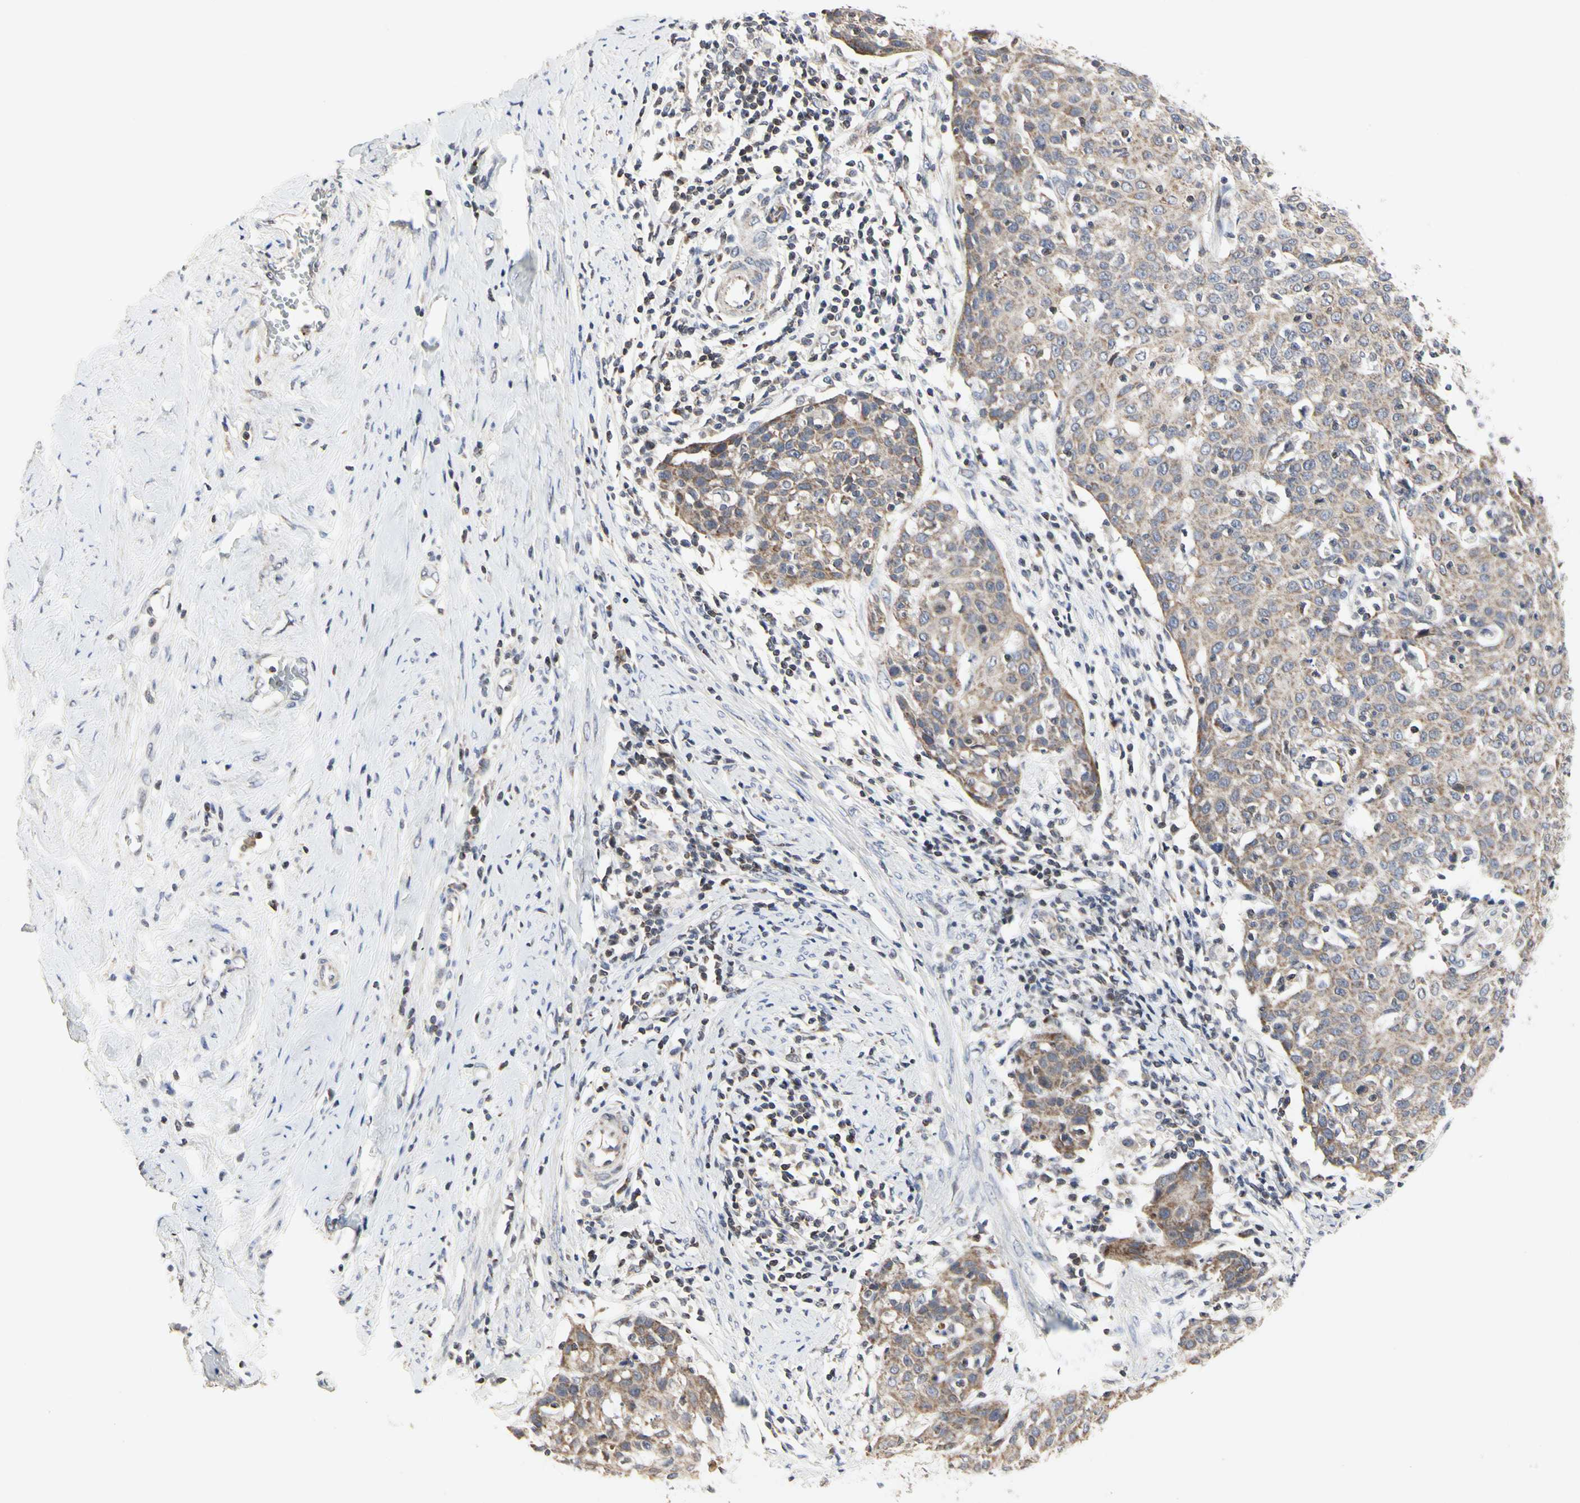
{"staining": {"intensity": "weak", "quantity": ">75%", "location": "cytoplasmic/membranous"}, "tissue": "cervical cancer", "cell_type": "Tumor cells", "image_type": "cancer", "snomed": [{"axis": "morphology", "description": "Squamous cell carcinoma, NOS"}, {"axis": "topography", "description": "Cervix"}], "caption": "This image reveals immunohistochemistry staining of cervical cancer, with low weak cytoplasmic/membranous staining in about >75% of tumor cells.", "gene": "TSKU", "patient": {"sex": "female", "age": 38}}